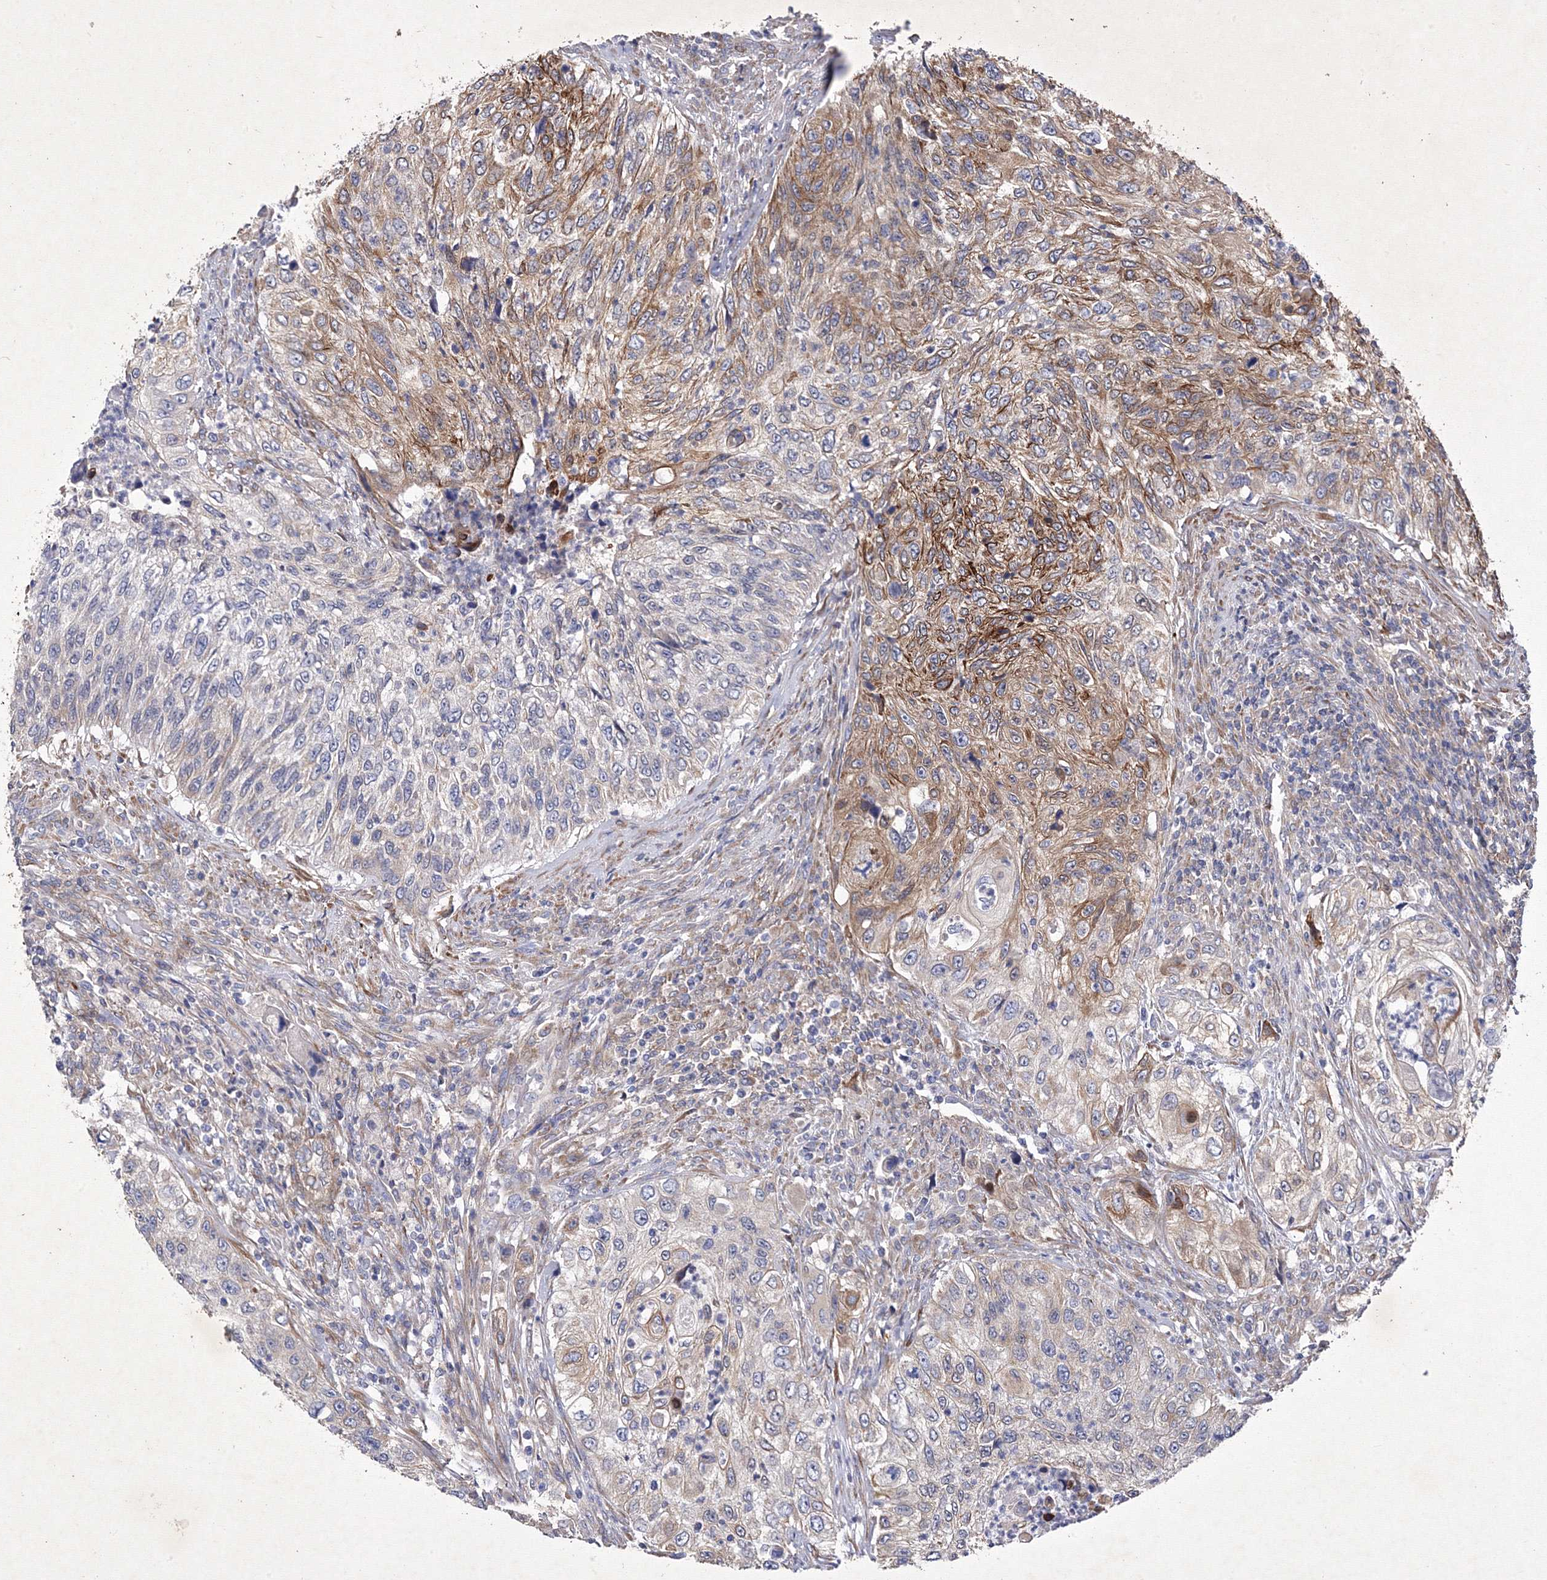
{"staining": {"intensity": "moderate", "quantity": "<25%", "location": "cytoplasmic/membranous"}, "tissue": "urothelial cancer", "cell_type": "Tumor cells", "image_type": "cancer", "snomed": [{"axis": "morphology", "description": "Urothelial carcinoma, High grade"}, {"axis": "topography", "description": "Urinary bladder"}], "caption": "The immunohistochemical stain labels moderate cytoplasmic/membranous expression in tumor cells of urothelial carcinoma (high-grade) tissue. (DAB (3,3'-diaminobenzidine) IHC with brightfield microscopy, high magnification).", "gene": "SNX18", "patient": {"sex": "female", "age": 60}}